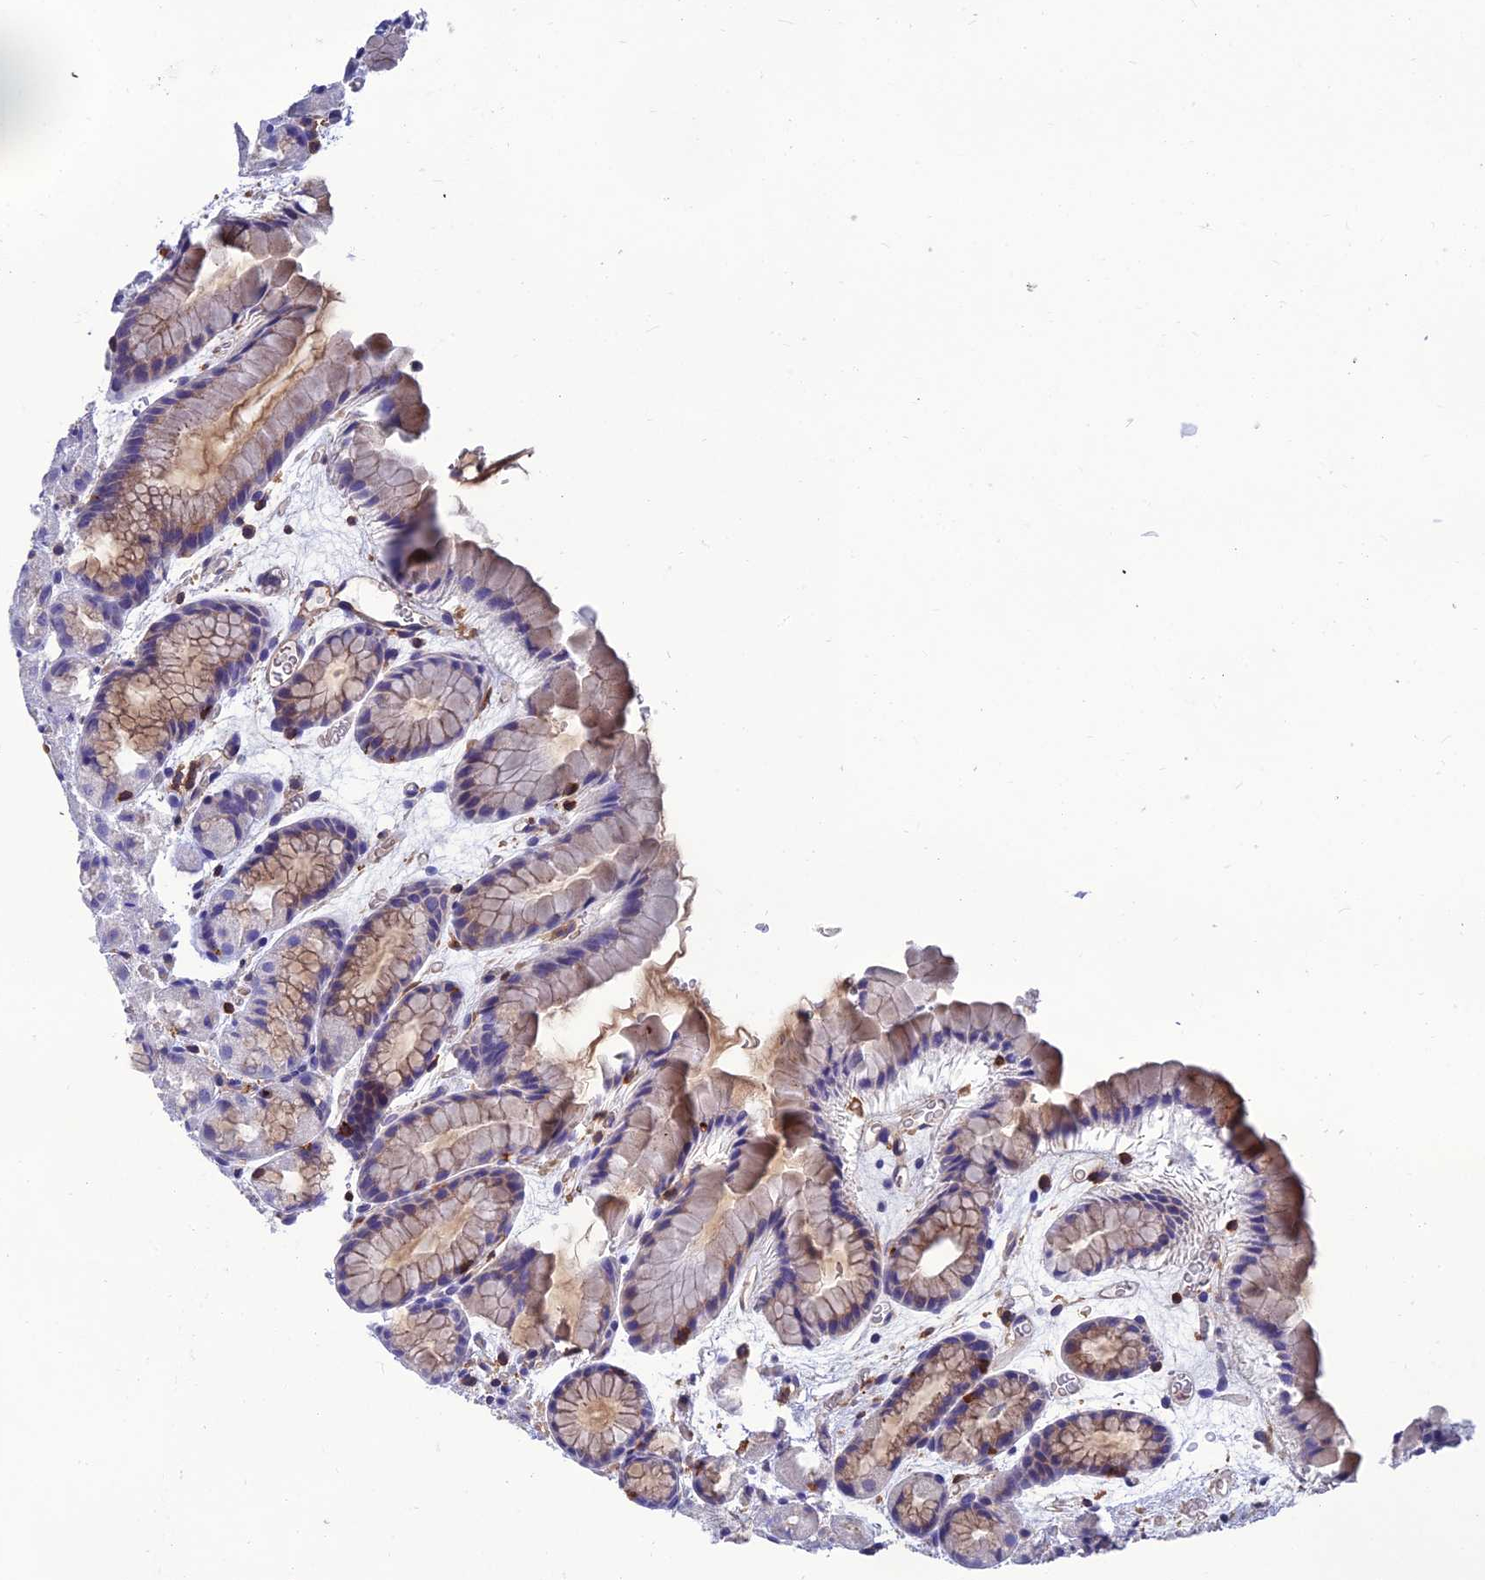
{"staining": {"intensity": "moderate", "quantity": "<25%", "location": "cytoplasmic/membranous"}, "tissue": "stomach", "cell_type": "Glandular cells", "image_type": "normal", "snomed": [{"axis": "morphology", "description": "Normal tissue, NOS"}, {"axis": "topography", "description": "Stomach, upper"}, {"axis": "topography", "description": "Stomach"}], "caption": "Immunohistochemistry image of unremarkable human stomach stained for a protein (brown), which demonstrates low levels of moderate cytoplasmic/membranous positivity in approximately <25% of glandular cells.", "gene": "PPP1R18", "patient": {"sex": "male", "age": 47}}